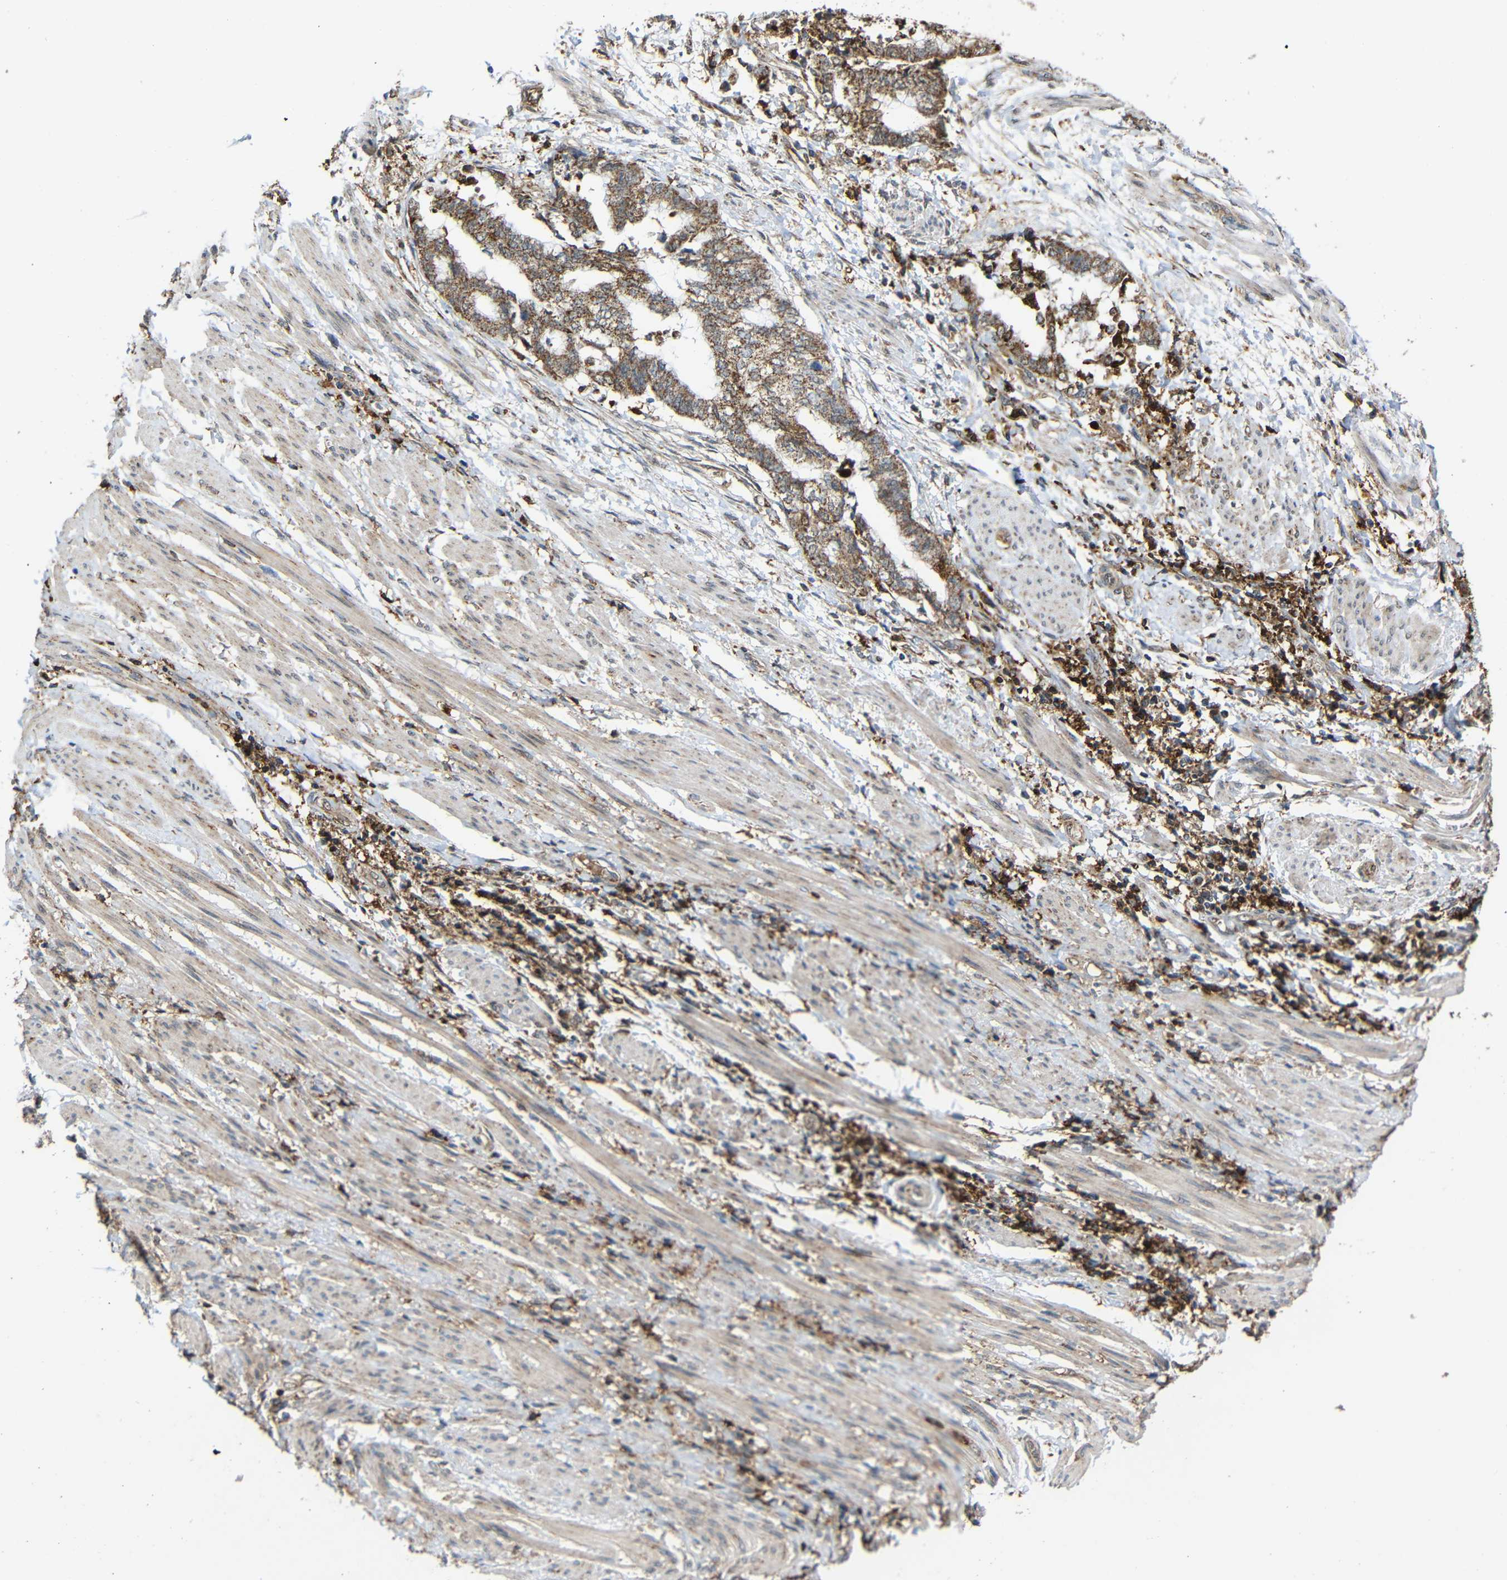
{"staining": {"intensity": "moderate", "quantity": ">75%", "location": "cytoplasmic/membranous"}, "tissue": "endometrial cancer", "cell_type": "Tumor cells", "image_type": "cancer", "snomed": [{"axis": "morphology", "description": "Necrosis, NOS"}, {"axis": "morphology", "description": "Adenocarcinoma, NOS"}, {"axis": "topography", "description": "Endometrium"}], "caption": "The image shows immunohistochemical staining of adenocarcinoma (endometrial). There is moderate cytoplasmic/membranous positivity is present in about >75% of tumor cells.", "gene": "C1GALT1", "patient": {"sex": "female", "age": 79}}